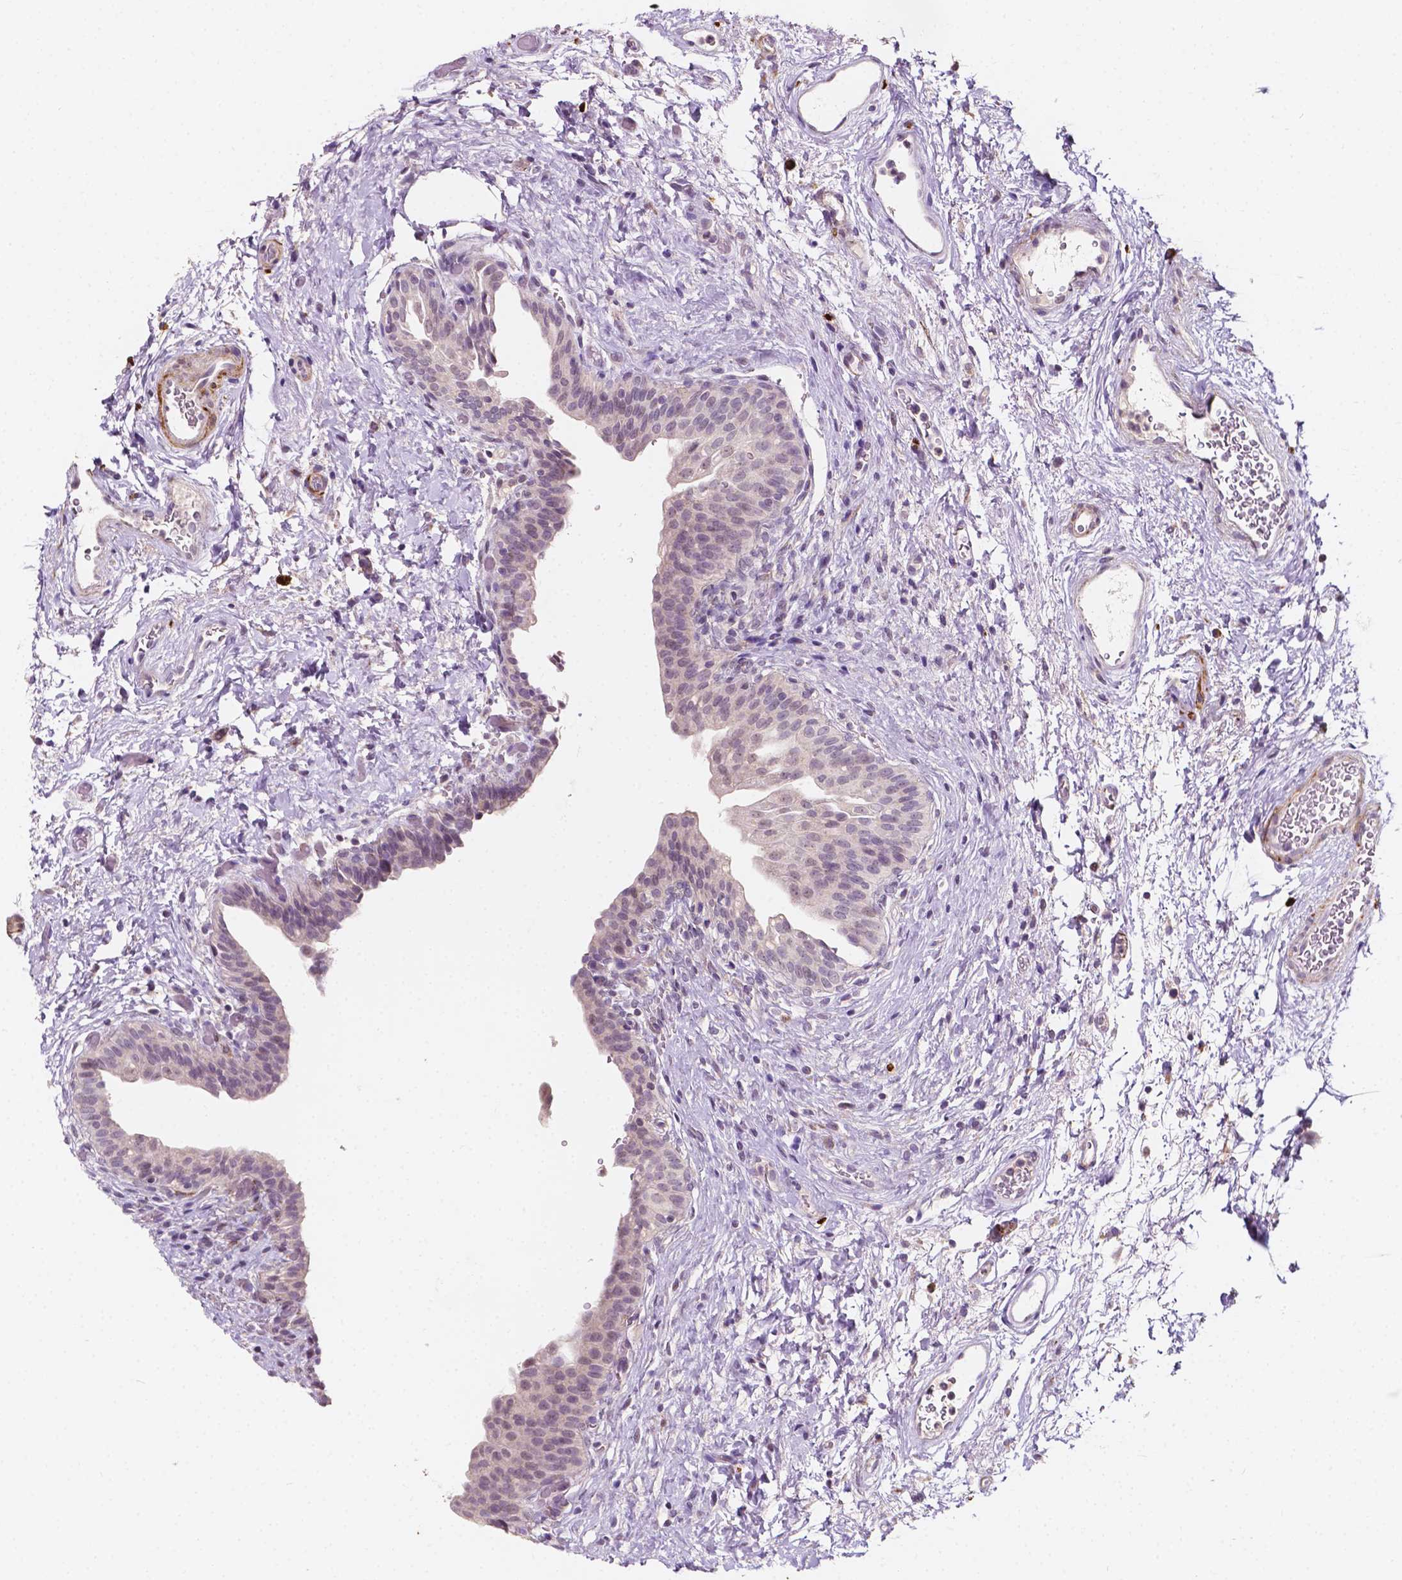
{"staining": {"intensity": "negative", "quantity": "none", "location": "none"}, "tissue": "urinary bladder", "cell_type": "Urothelial cells", "image_type": "normal", "snomed": [{"axis": "morphology", "description": "Normal tissue, NOS"}, {"axis": "topography", "description": "Urinary bladder"}], "caption": "This photomicrograph is of unremarkable urinary bladder stained with IHC to label a protein in brown with the nuclei are counter-stained blue. There is no staining in urothelial cells. The staining was performed using DAB to visualize the protein expression in brown, while the nuclei were stained in blue with hematoxylin (Magnification: 20x).", "gene": "SIRT2", "patient": {"sex": "male", "age": 69}}